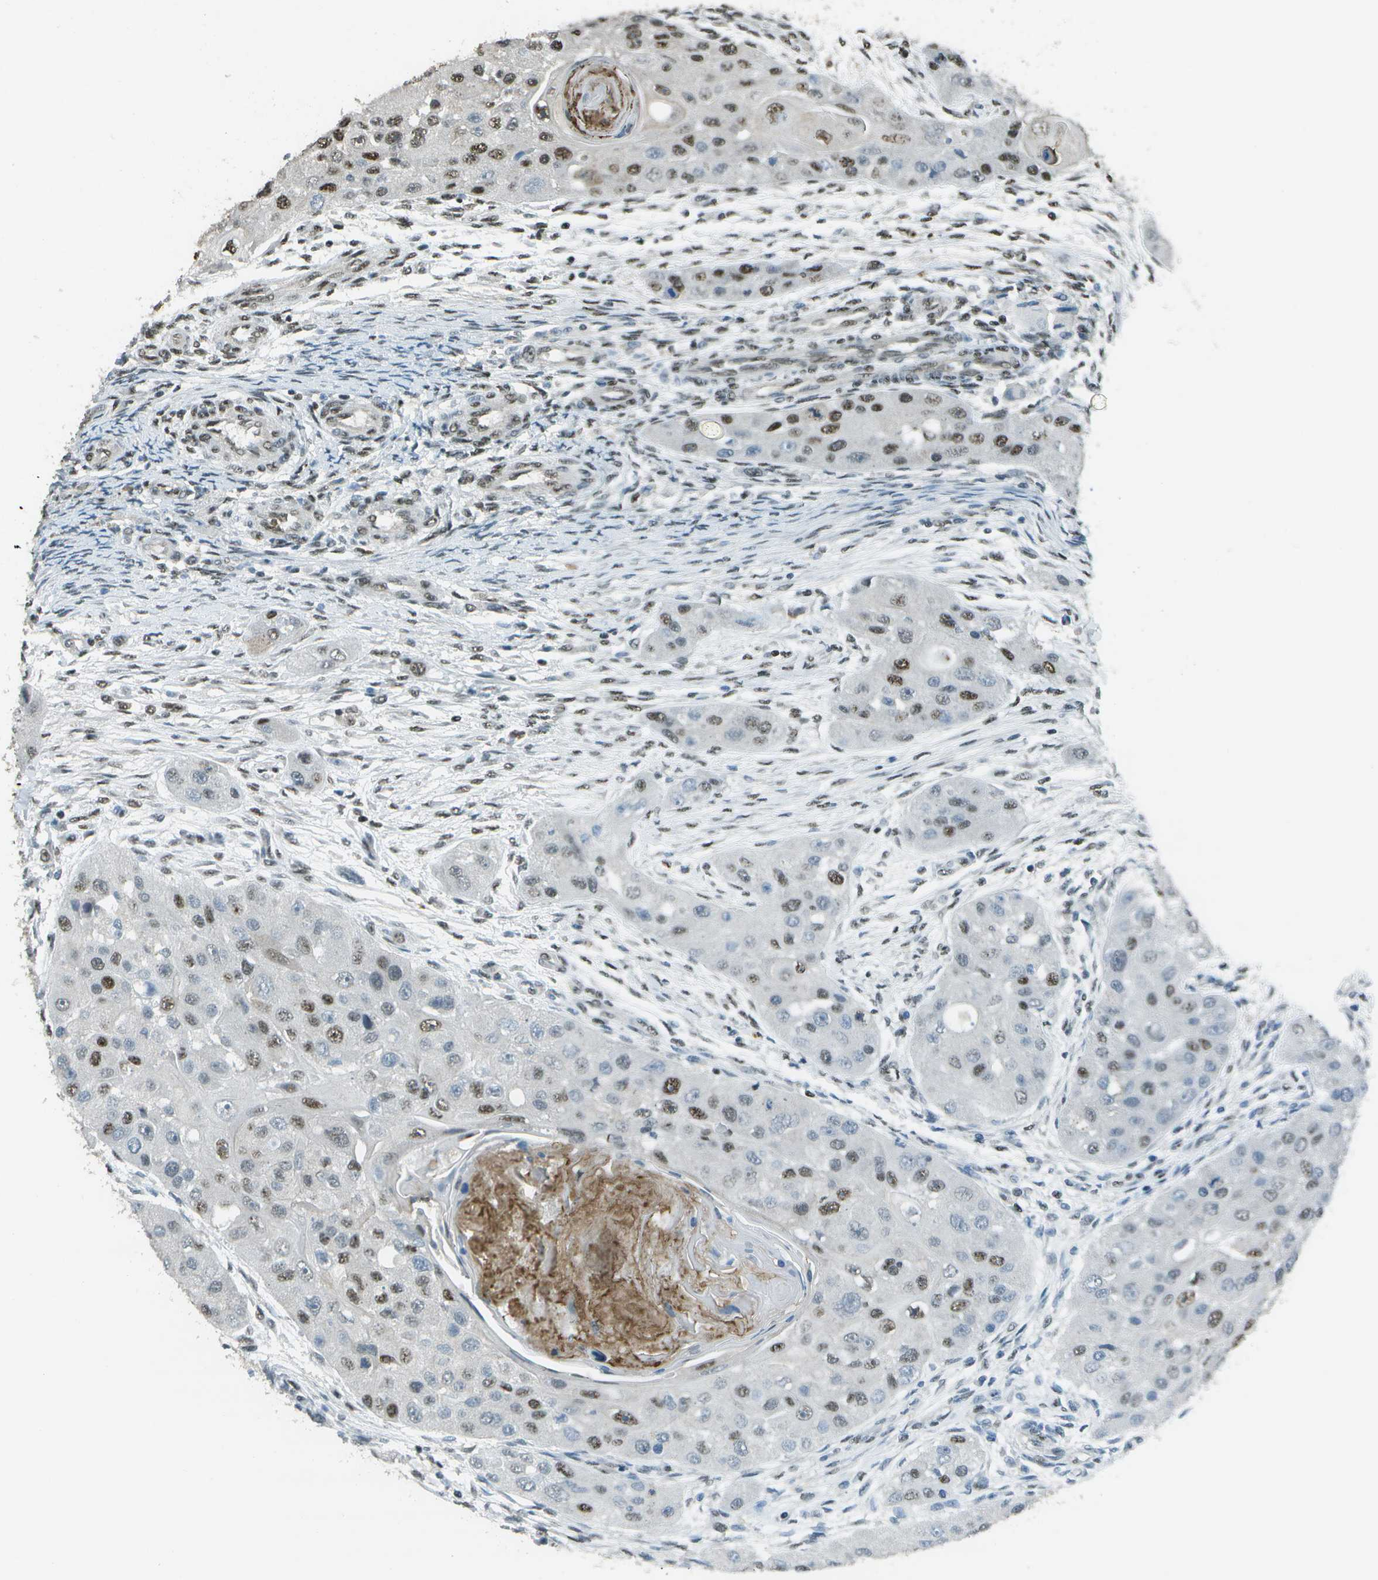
{"staining": {"intensity": "moderate", "quantity": ">75%", "location": "nuclear"}, "tissue": "head and neck cancer", "cell_type": "Tumor cells", "image_type": "cancer", "snomed": [{"axis": "morphology", "description": "Normal tissue, NOS"}, {"axis": "morphology", "description": "Squamous cell carcinoma, NOS"}, {"axis": "topography", "description": "Skeletal muscle"}, {"axis": "topography", "description": "Head-Neck"}], "caption": "The immunohistochemical stain shows moderate nuclear positivity in tumor cells of squamous cell carcinoma (head and neck) tissue.", "gene": "DEPDC1", "patient": {"sex": "male", "age": 51}}